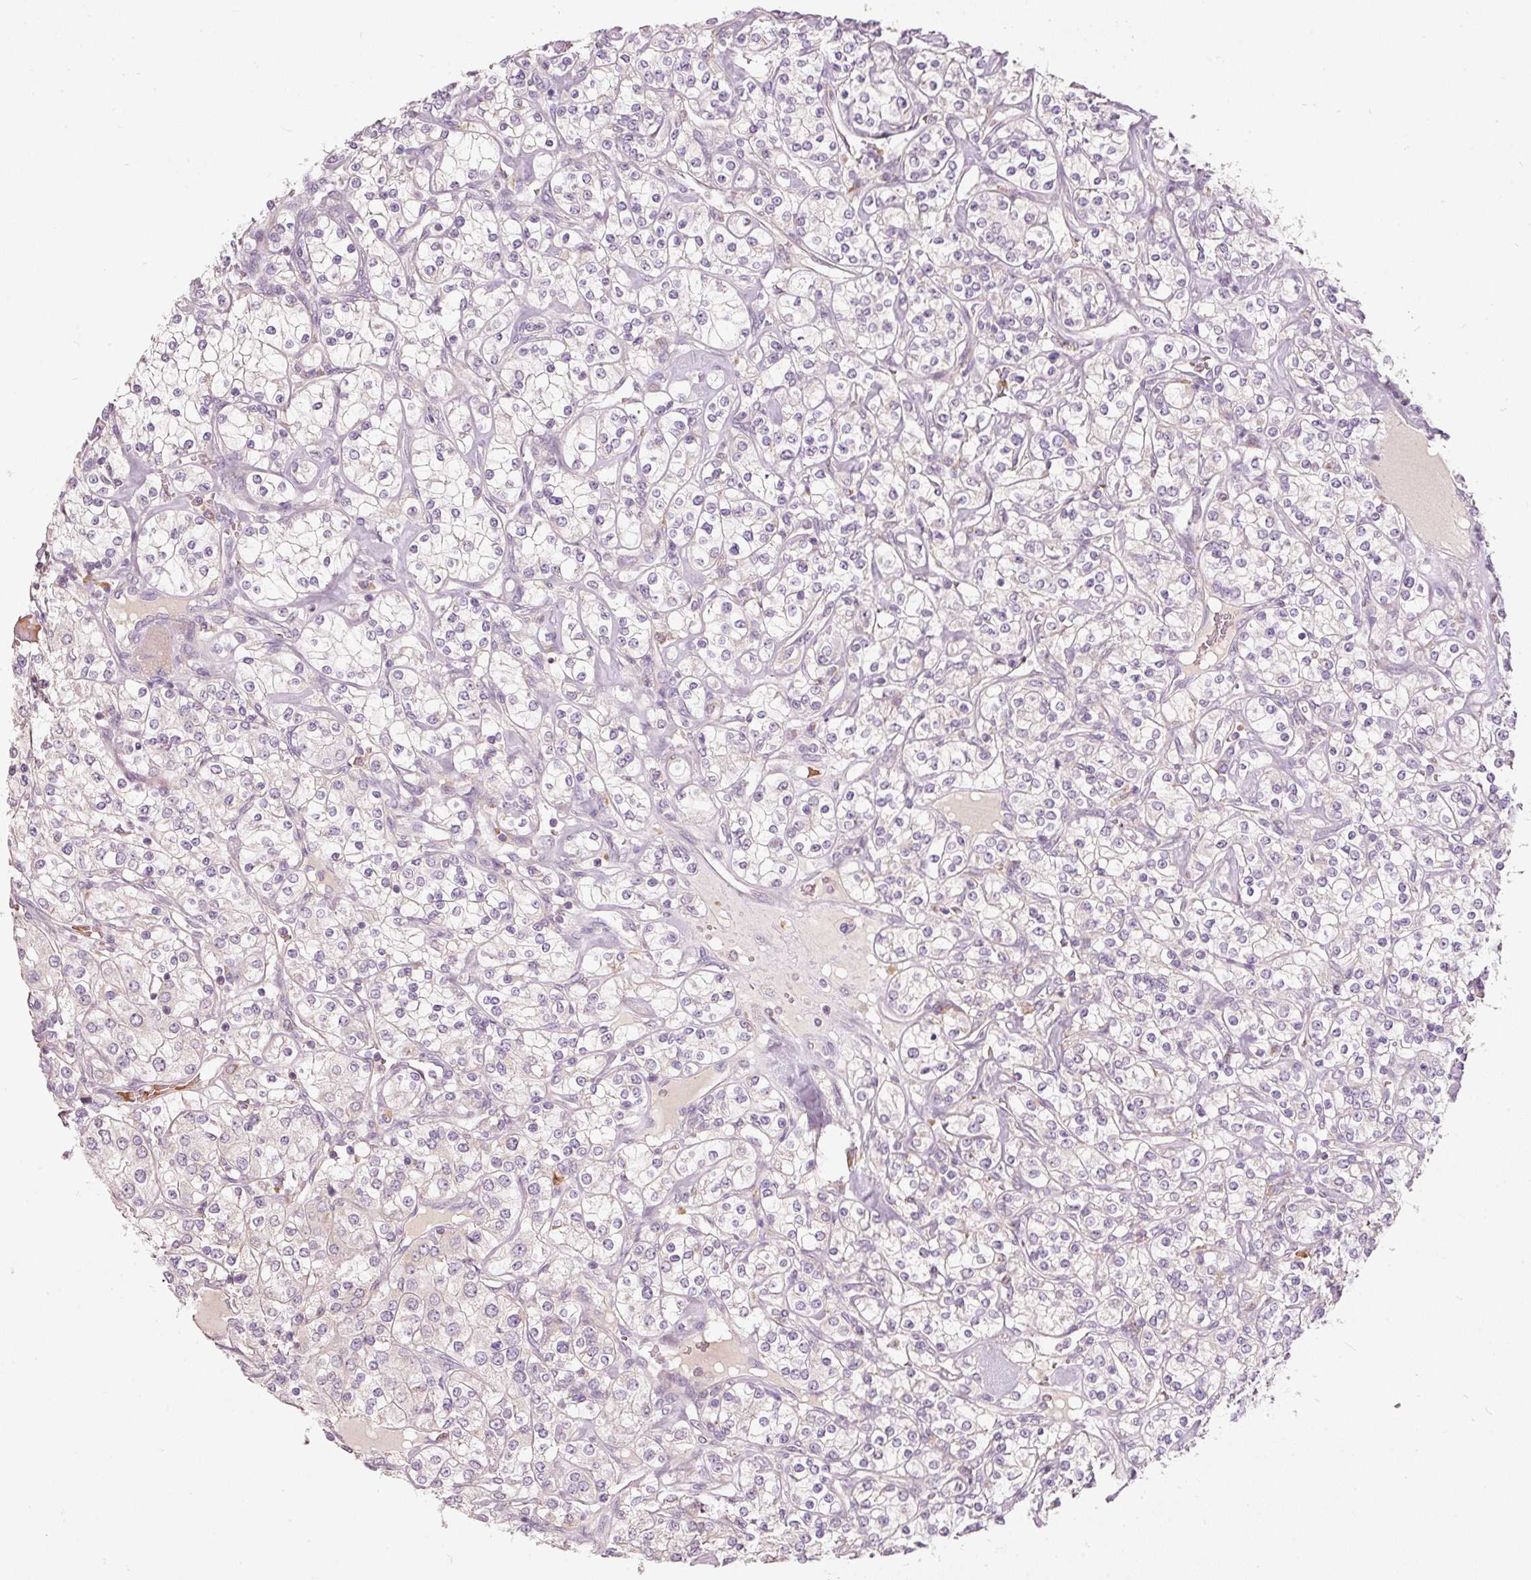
{"staining": {"intensity": "negative", "quantity": "none", "location": "none"}, "tissue": "renal cancer", "cell_type": "Tumor cells", "image_type": "cancer", "snomed": [{"axis": "morphology", "description": "Adenocarcinoma, NOS"}, {"axis": "topography", "description": "Kidney"}], "caption": "Renal cancer was stained to show a protein in brown. There is no significant expression in tumor cells. (DAB (3,3'-diaminobenzidine) immunohistochemistry (IHC) visualized using brightfield microscopy, high magnification).", "gene": "KLHL21", "patient": {"sex": "male", "age": 77}}